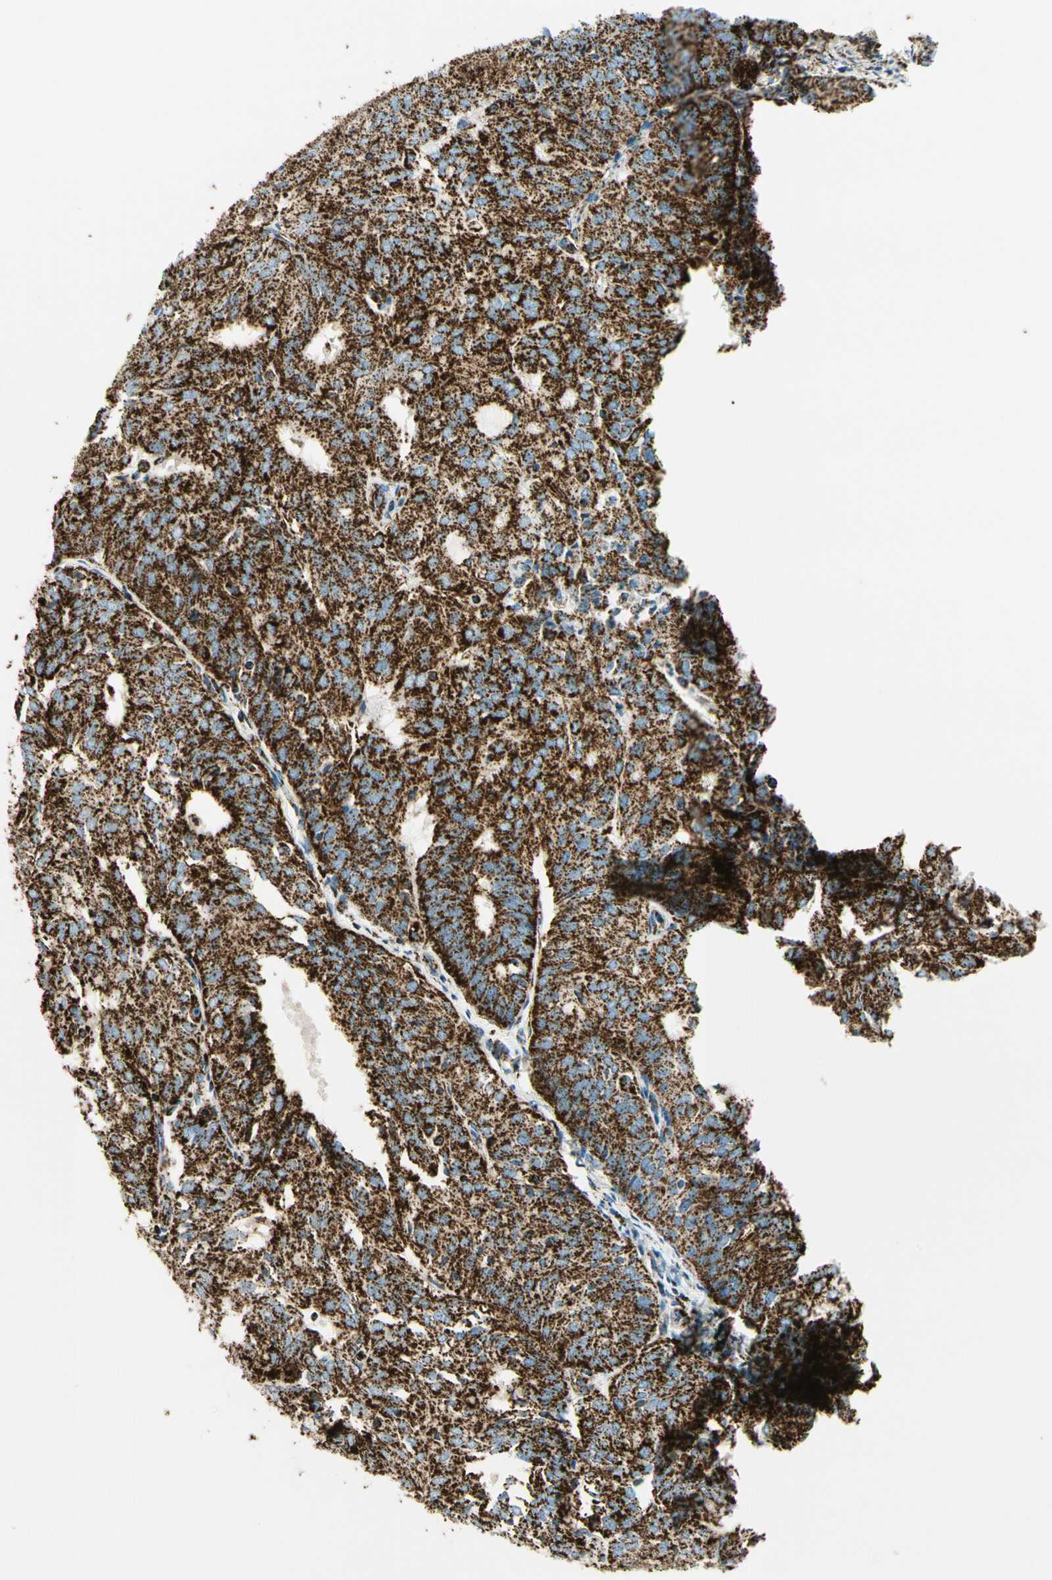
{"staining": {"intensity": "strong", "quantity": ">75%", "location": "cytoplasmic/membranous"}, "tissue": "endometrial cancer", "cell_type": "Tumor cells", "image_type": "cancer", "snomed": [{"axis": "morphology", "description": "Adenocarcinoma, NOS"}, {"axis": "topography", "description": "Uterus"}], "caption": "Tumor cells reveal strong cytoplasmic/membranous expression in approximately >75% of cells in endometrial cancer (adenocarcinoma).", "gene": "ME2", "patient": {"sex": "female", "age": 60}}